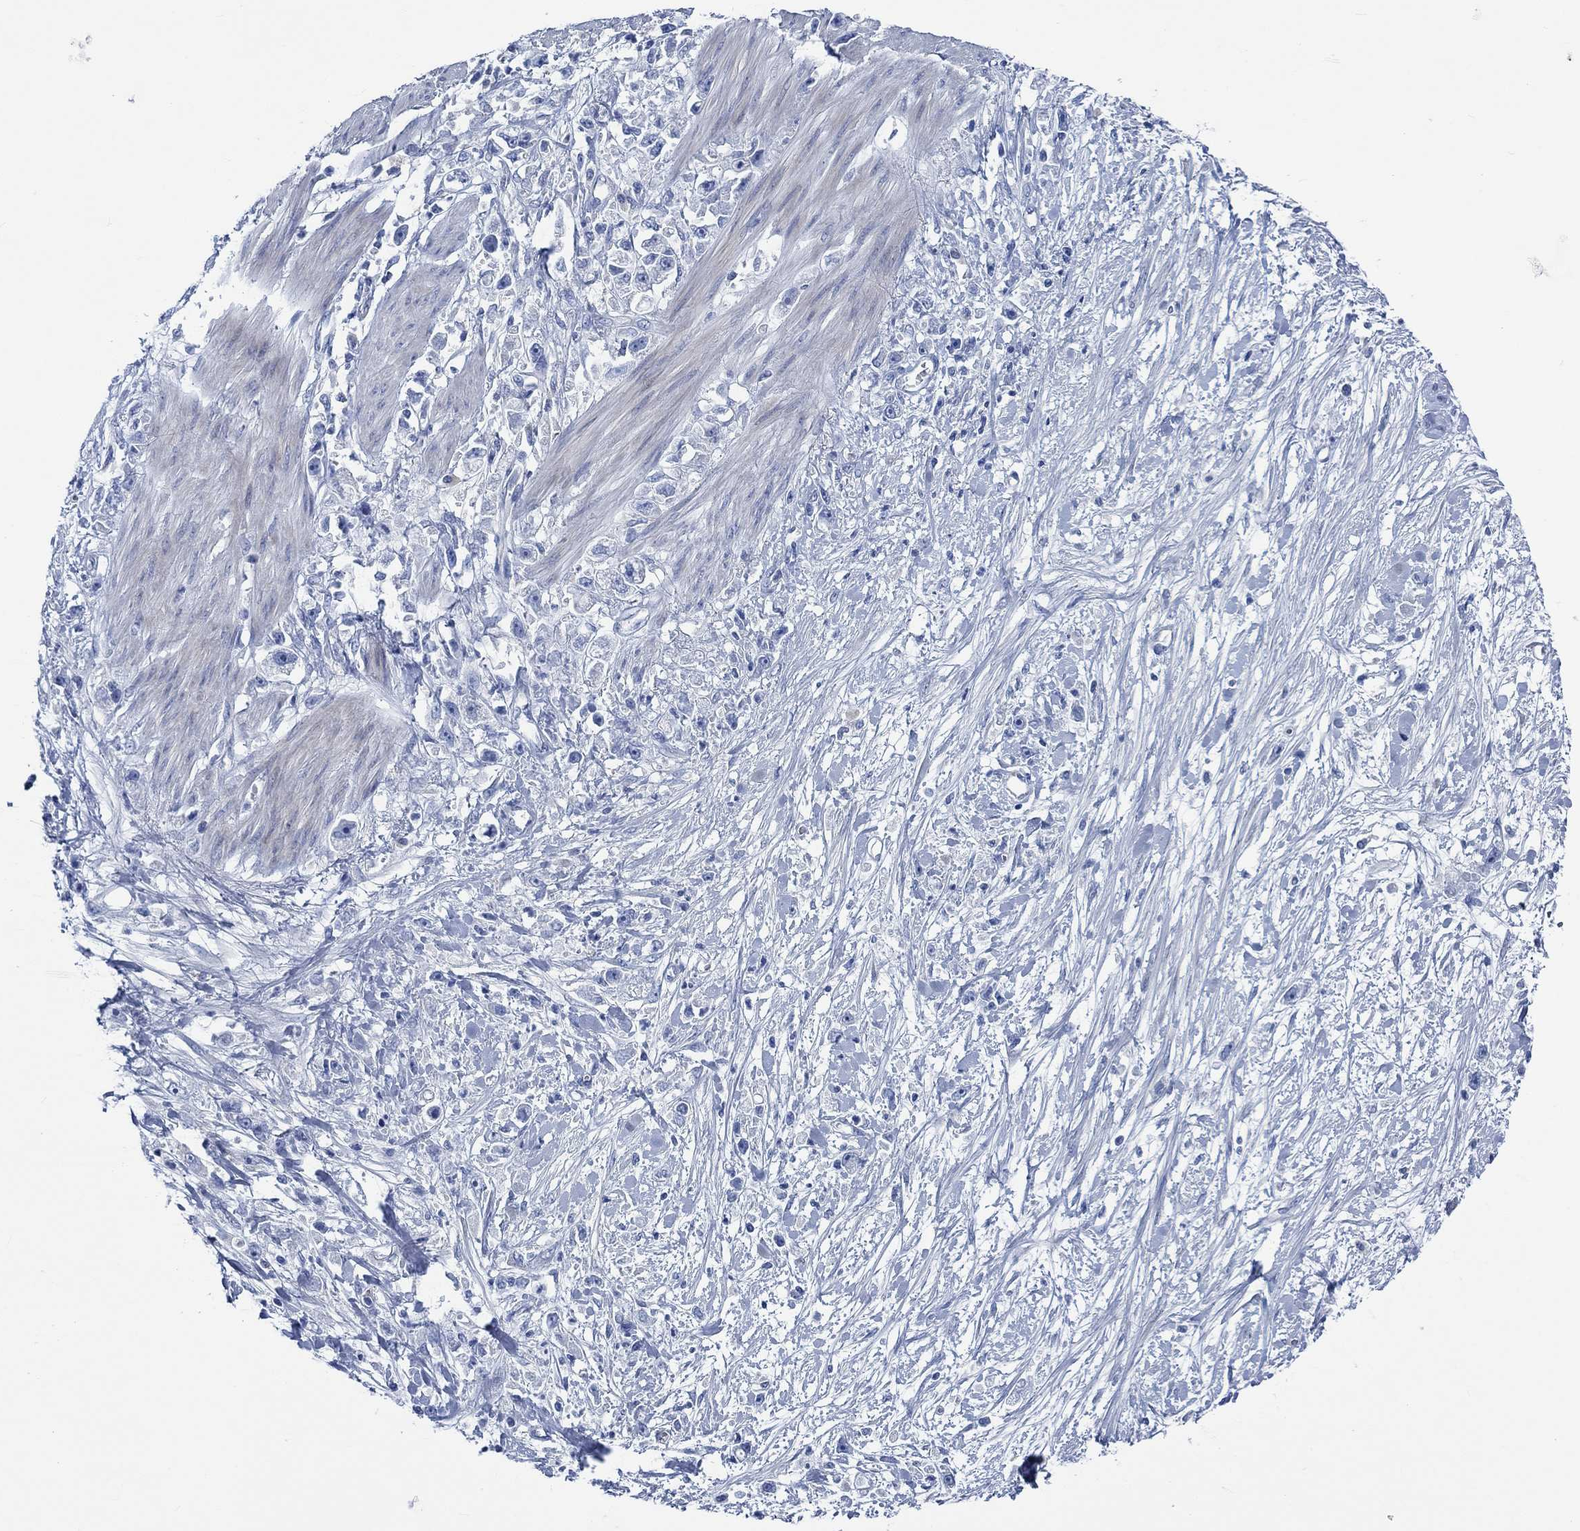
{"staining": {"intensity": "negative", "quantity": "none", "location": "none"}, "tissue": "stomach cancer", "cell_type": "Tumor cells", "image_type": "cancer", "snomed": [{"axis": "morphology", "description": "Adenocarcinoma, NOS"}, {"axis": "topography", "description": "Stomach"}], "caption": "Stomach adenocarcinoma was stained to show a protein in brown. There is no significant staining in tumor cells.", "gene": "SVEP1", "patient": {"sex": "female", "age": 59}}